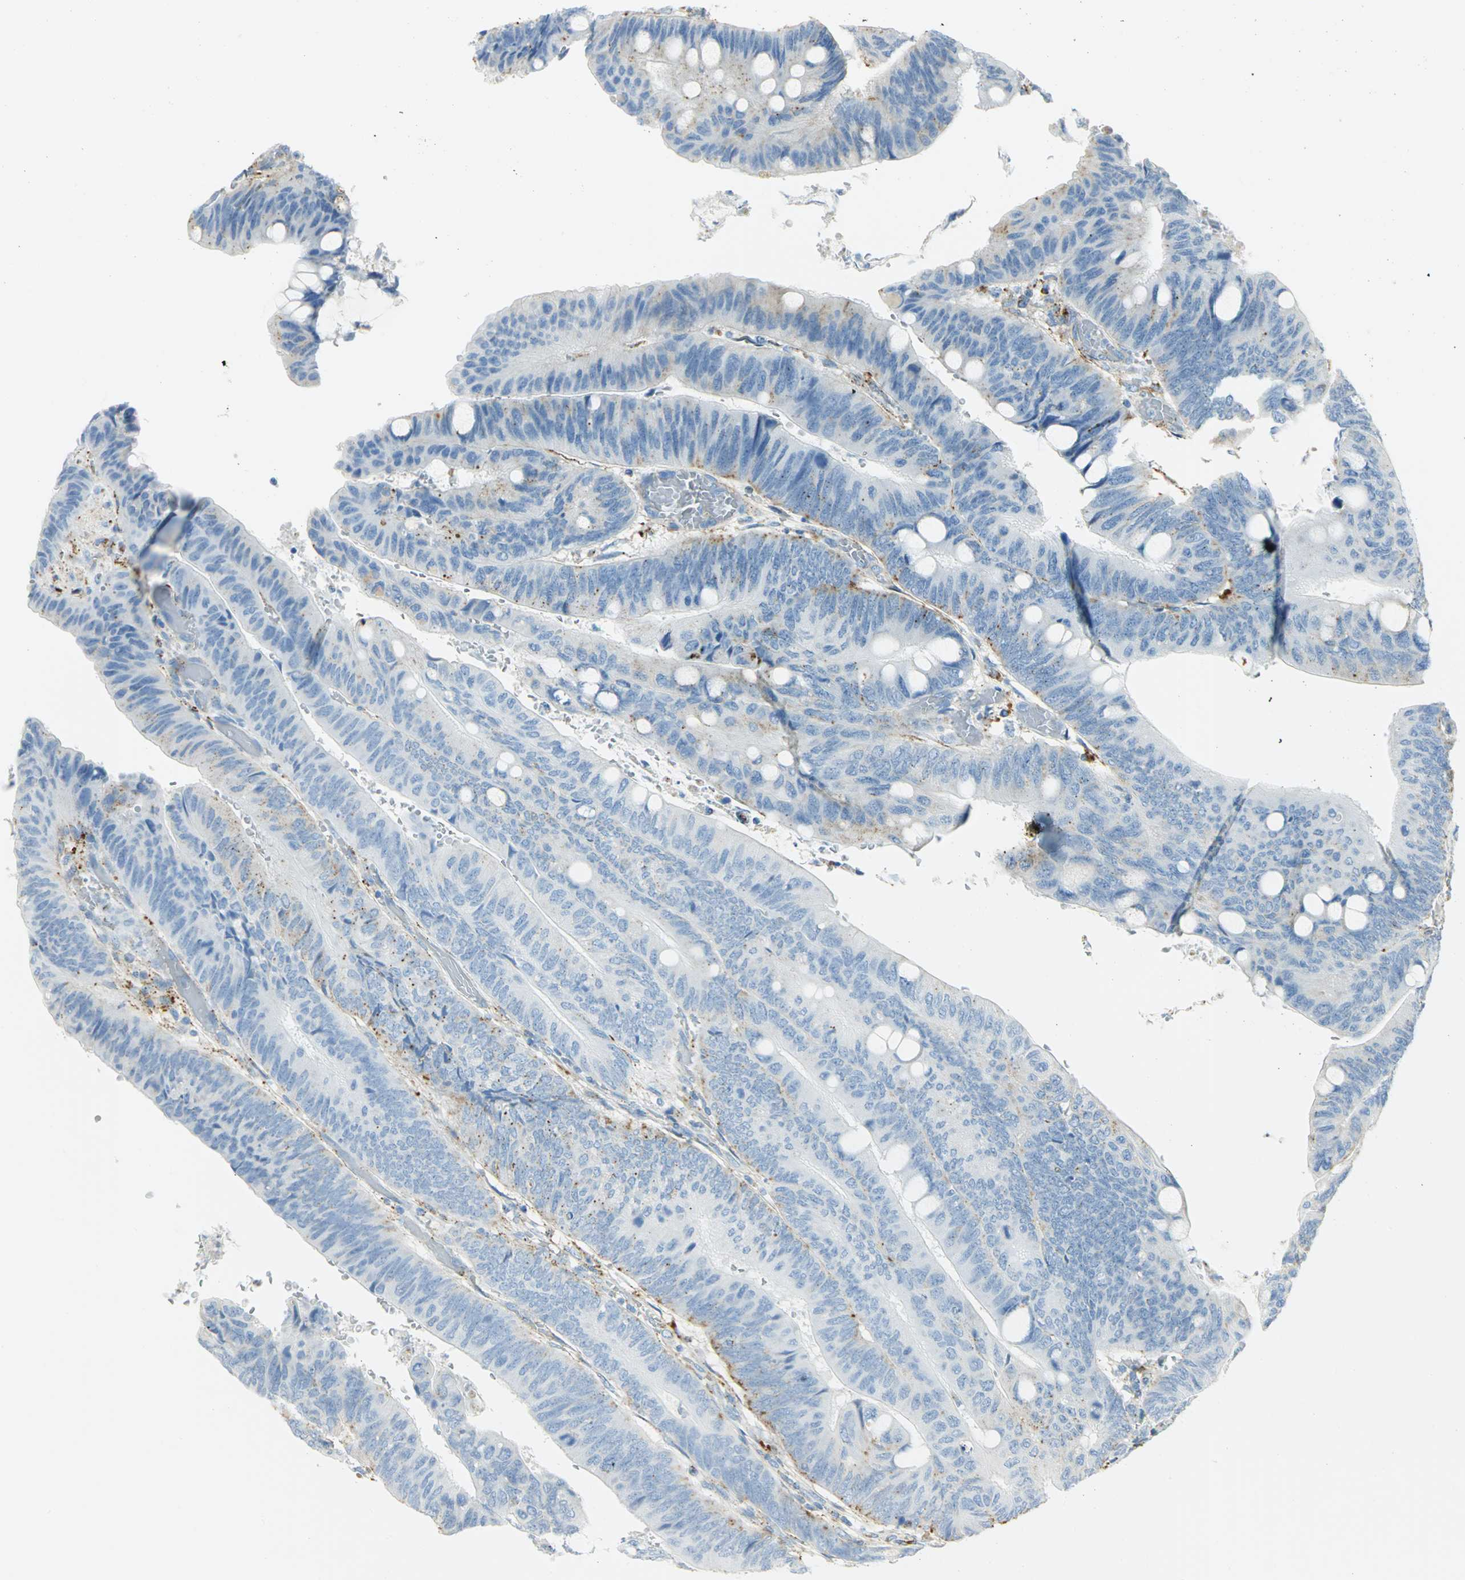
{"staining": {"intensity": "moderate", "quantity": "<25%", "location": "cytoplasmic/membranous"}, "tissue": "colorectal cancer", "cell_type": "Tumor cells", "image_type": "cancer", "snomed": [{"axis": "morphology", "description": "Normal tissue, NOS"}, {"axis": "morphology", "description": "Adenocarcinoma, NOS"}, {"axis": "topography", "description": "Rectum"}], "caption": "Immunohistochemical staining of human colorectal adenocarcinoma displays low levels of moderate cytoplasmic/membranous staining in about <25% of tumor cells.", "gene": "ARSA", "patient": {"sex": "male", "age": 92}}